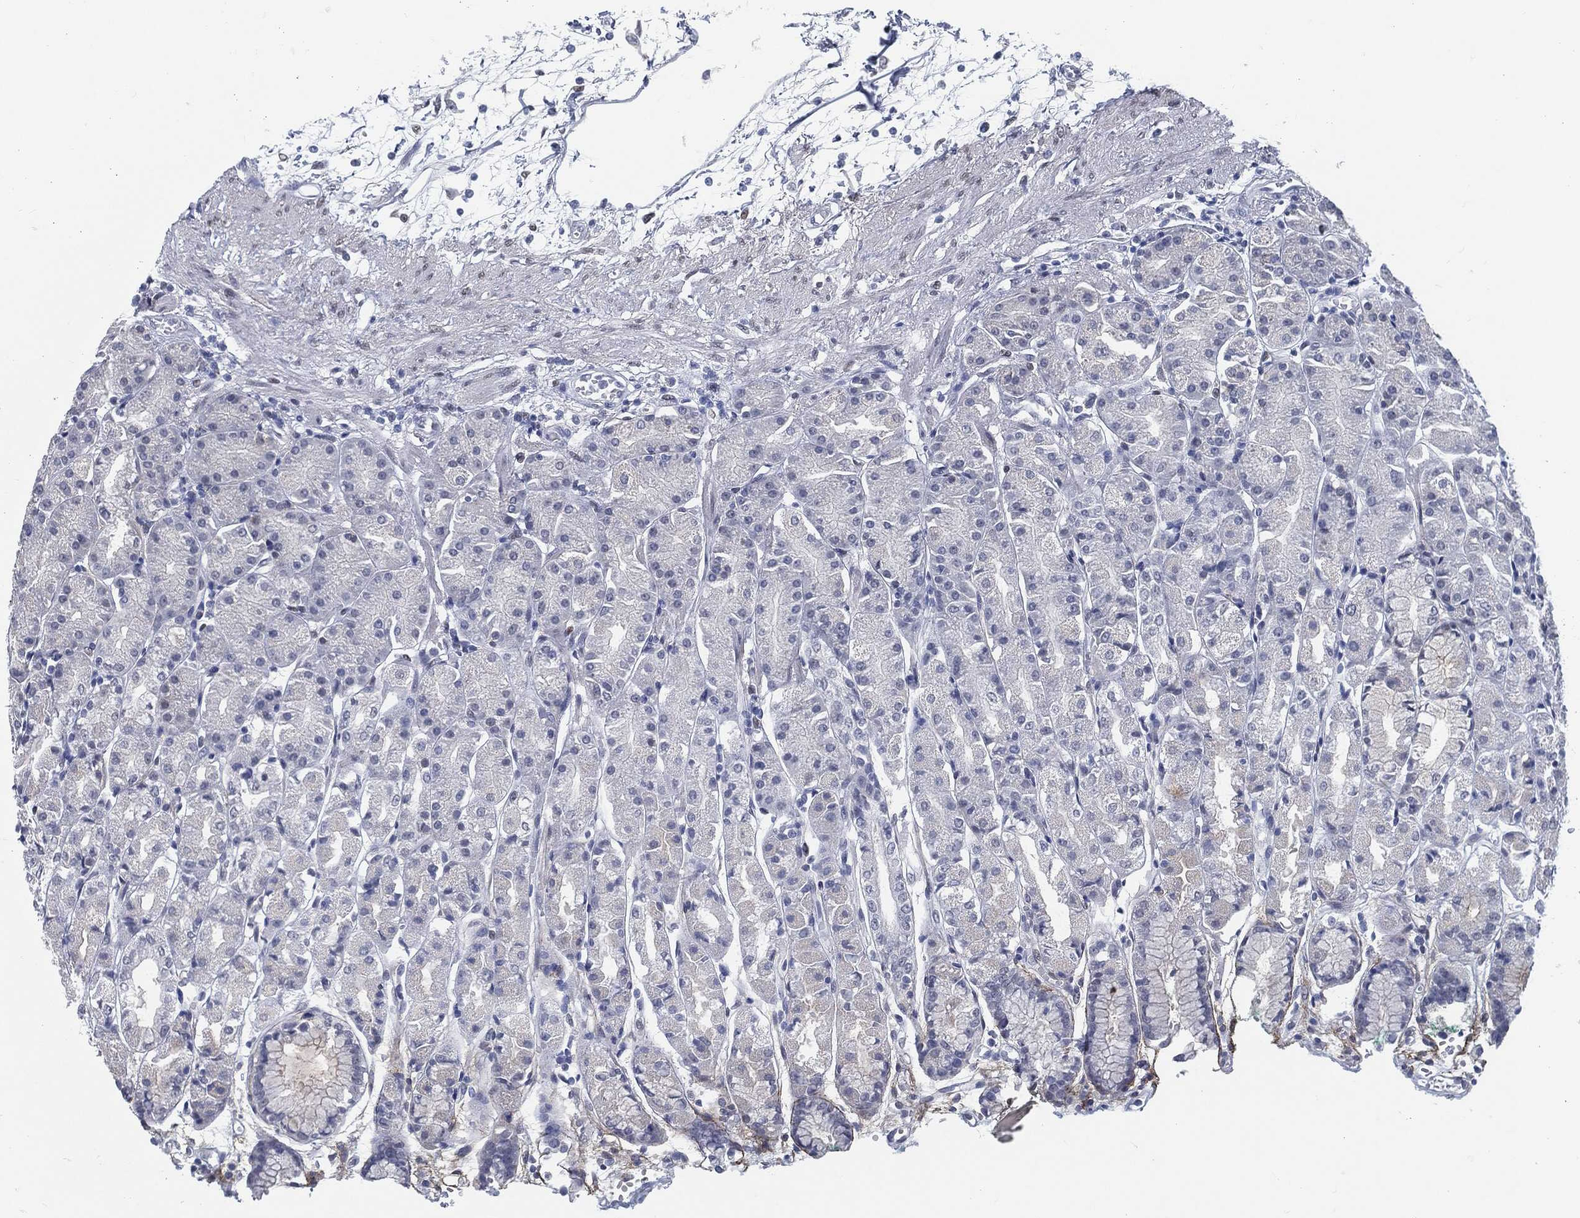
{"staining": {"intensity": "strong", "quantity": "<25%", "location": "cytoplasmic/membranous"}, "tissue": "stomach", "cell_type": "Glandular cells", "image_type": "normal", "snomed": [{"axis": "morphology", "description": "Normal tissue, NOS"}, {"axis": "morphology", "description": "Adenocarcinoma, NOS"}, {"axis": "topography", "description": "Stomach"}], "caption": "DAB immunohistochemical staining of normal stomach exhibits strong cytoplasmic/membranous protein positivity in approximately <25% of glandular cells.", "gene": "PROM1", "patient": {"sex": "female", "age": 81}}